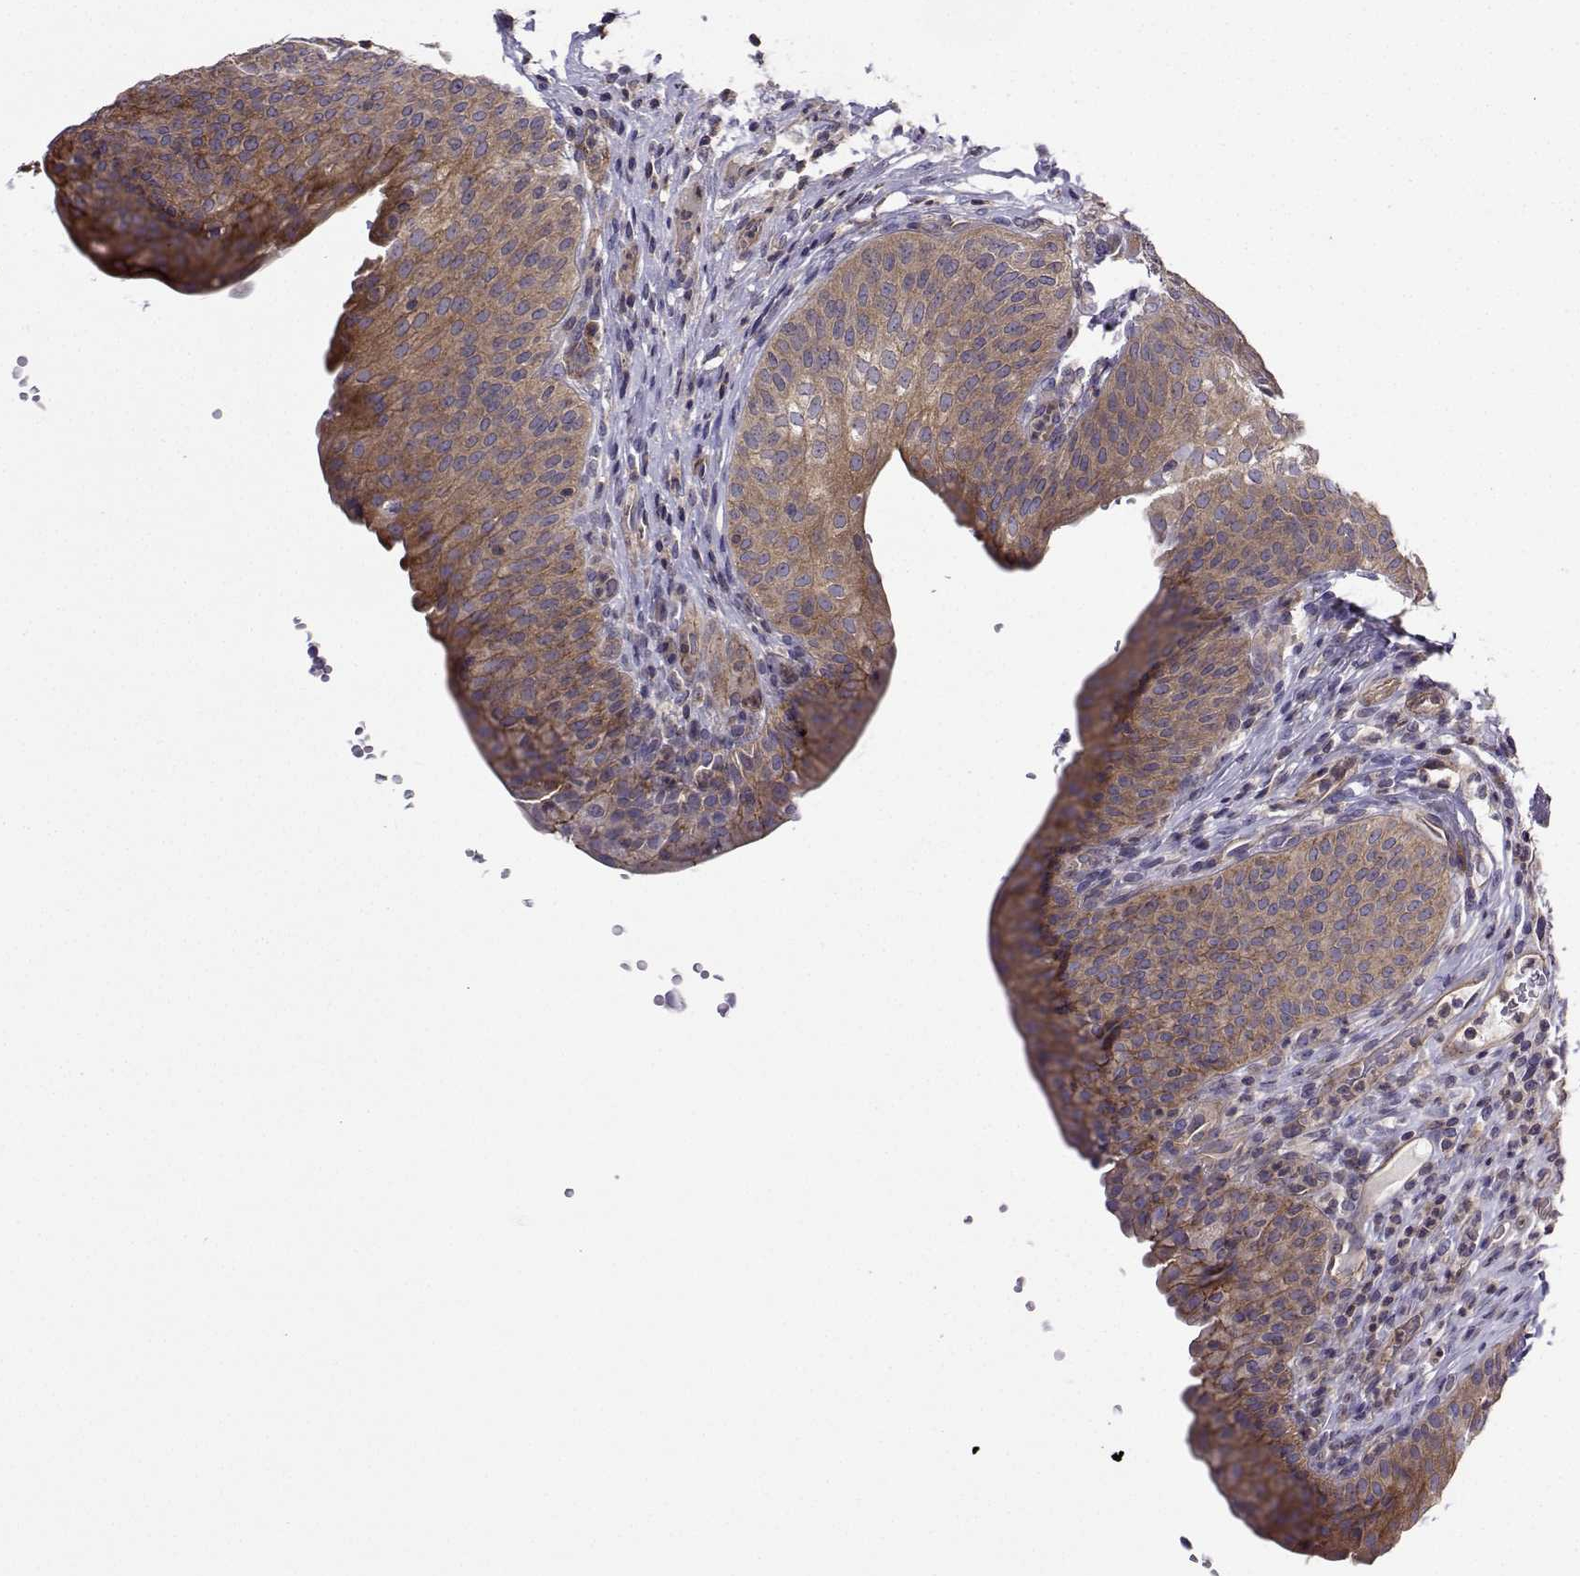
{"staining": {"intensity": "strong", "quantity": "25%-75%", "location": "cytoplasmic/membranous"}, "tissue": "urinary bladder", "cell_type": "Urothelial cells", "image_type": "normal", "snomed": [{"axis": "morphology", "description": "Normal tissue, NOS"}, {"axis": "topography", "description": "Urinary bladder"}], "caption": "A high-resolution image shows immunohistochemistry (IHC) staining of normal urinary bladder, which displays strong cytoplasmic/membranous staining in approximately 25%-75% of urothelial cells.", "gene": "ITGB8", "patient": {"sex": "male", "age": 66}}